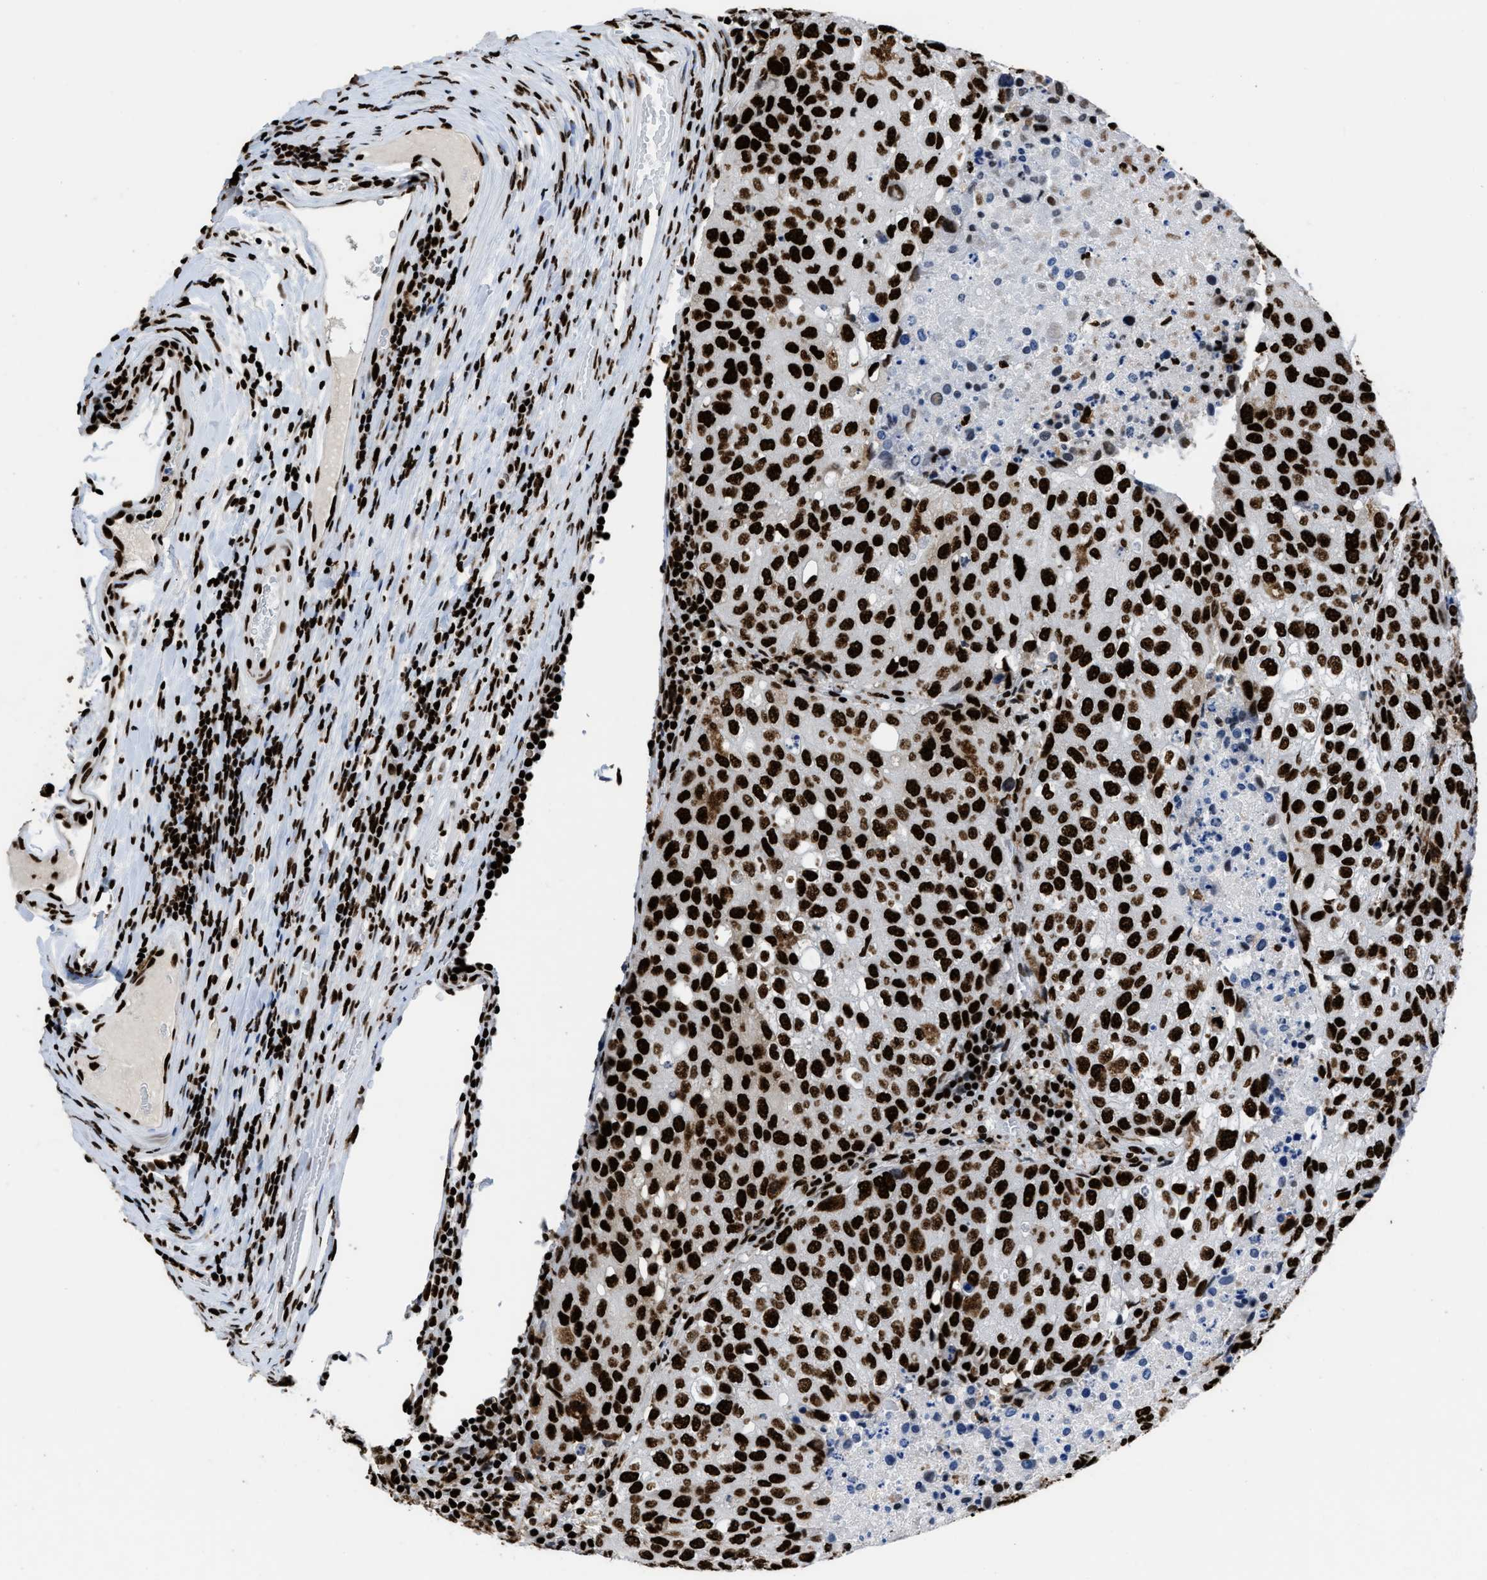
{"staining": {"intensity": "strong", "quantity": ">75%", "location": "nuclear"}, "tissue": "urothelial cancer", "cell_type": "Tumor cells", "image_type": "cancer", "snomed": [{"axis": "morphology", "description": "Urothelial carcinoma, High grade"}, {"axis": "topography", "description": "Lymph node"}, {"axis": "topography", "description": "Urinary bladder"}], "caption": "Urothelial cancer tissue reveals strong nuclear positivity in about >75% of tumor cells, visualized by immunohistochemistry.", "gene": "HNRNPM", "patient": {"sex": "male", "age": 51}}